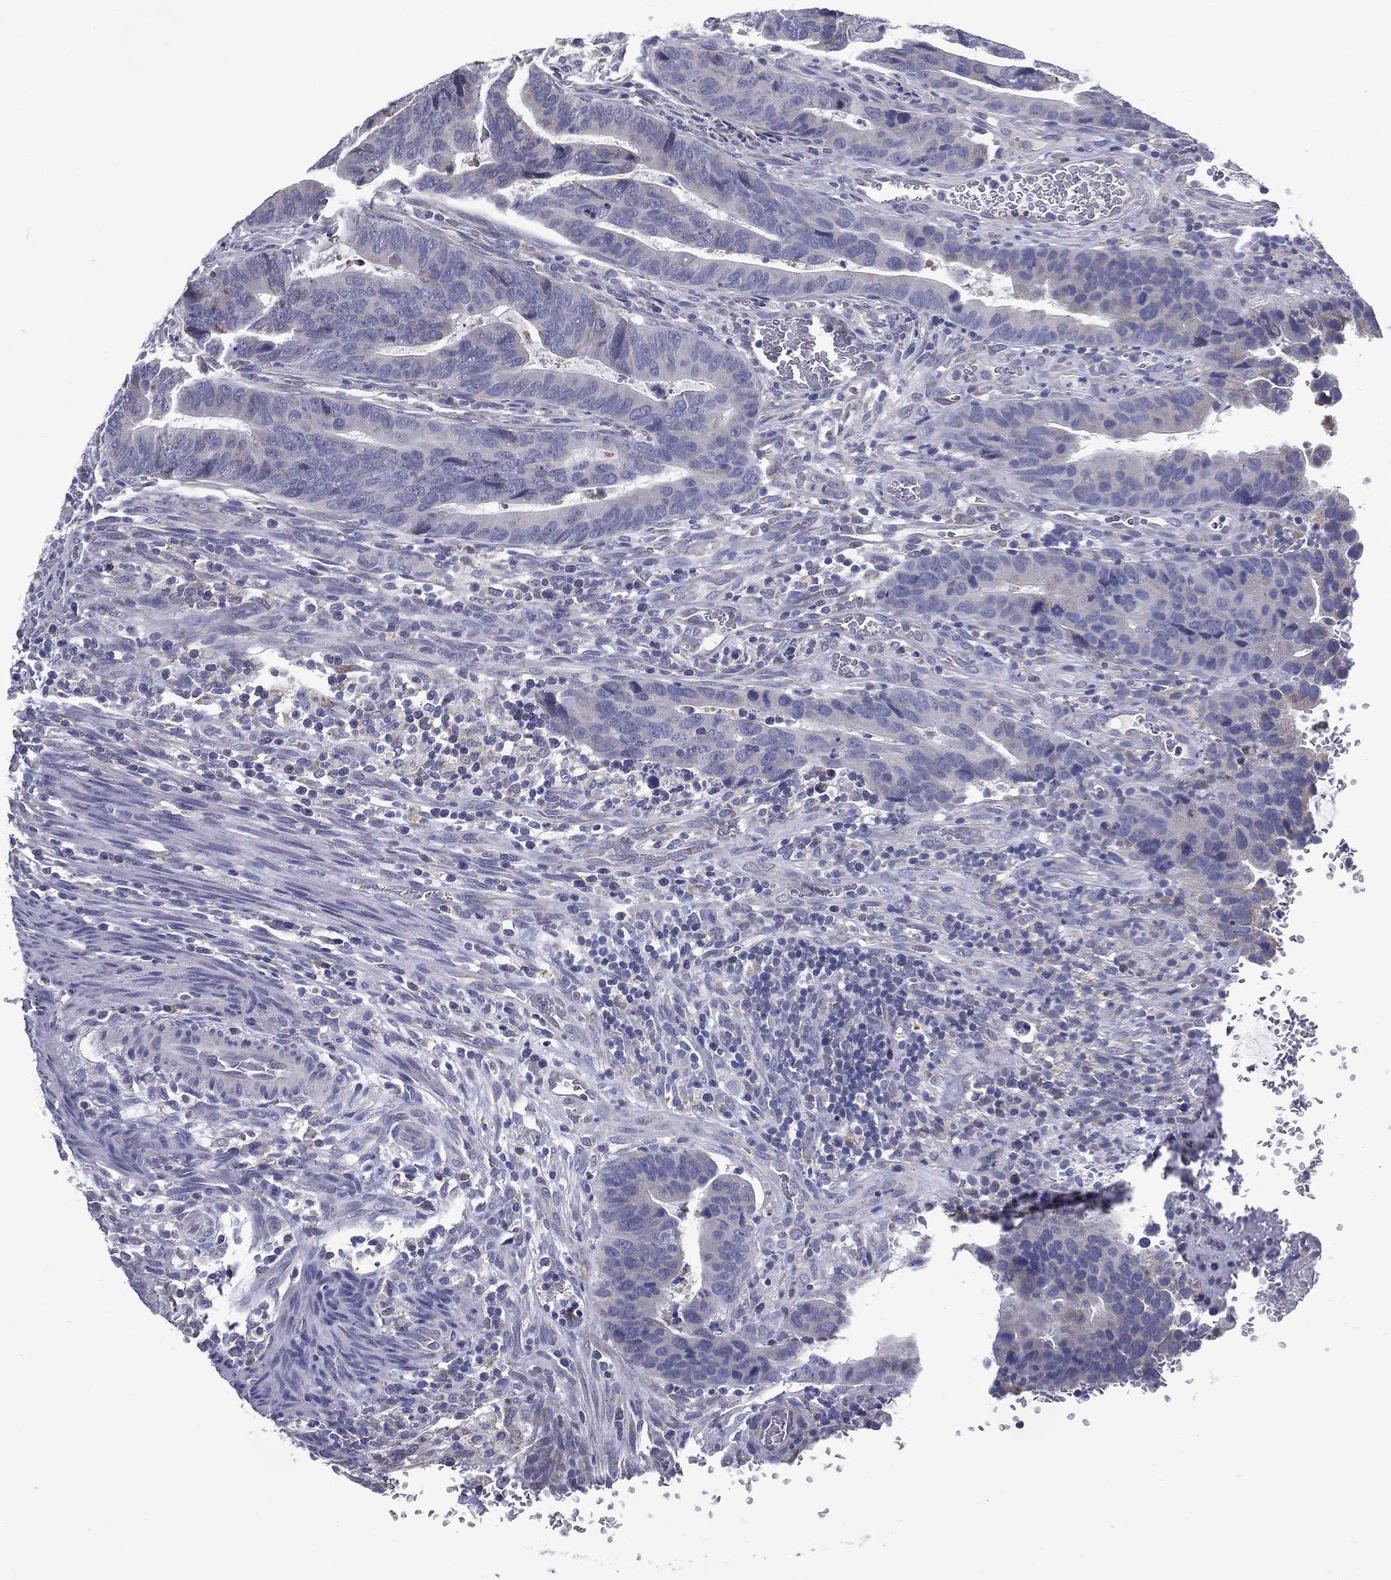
{"staining": {"intensity": "negative", "quantity": "none", "location": "none"}, "tissue": "colorectal cancer", "cell_type": "Tumor cells", "image_type": "cancer", "snomed": [{"axis": "morphology", "description": "Adenocarcinoma, NOS"}, {"axis": "topography", "description": "Colon"}], "caption": "Photomicrograph shows no protein positivity in tumor cells of adenocarcinoma (colorectal) tissue. (Brightfield microscopy of DAB immunohistochemistry at high magnification).", "gene": "C19orf18", "patient": {"sex": "female", "age": 56}}